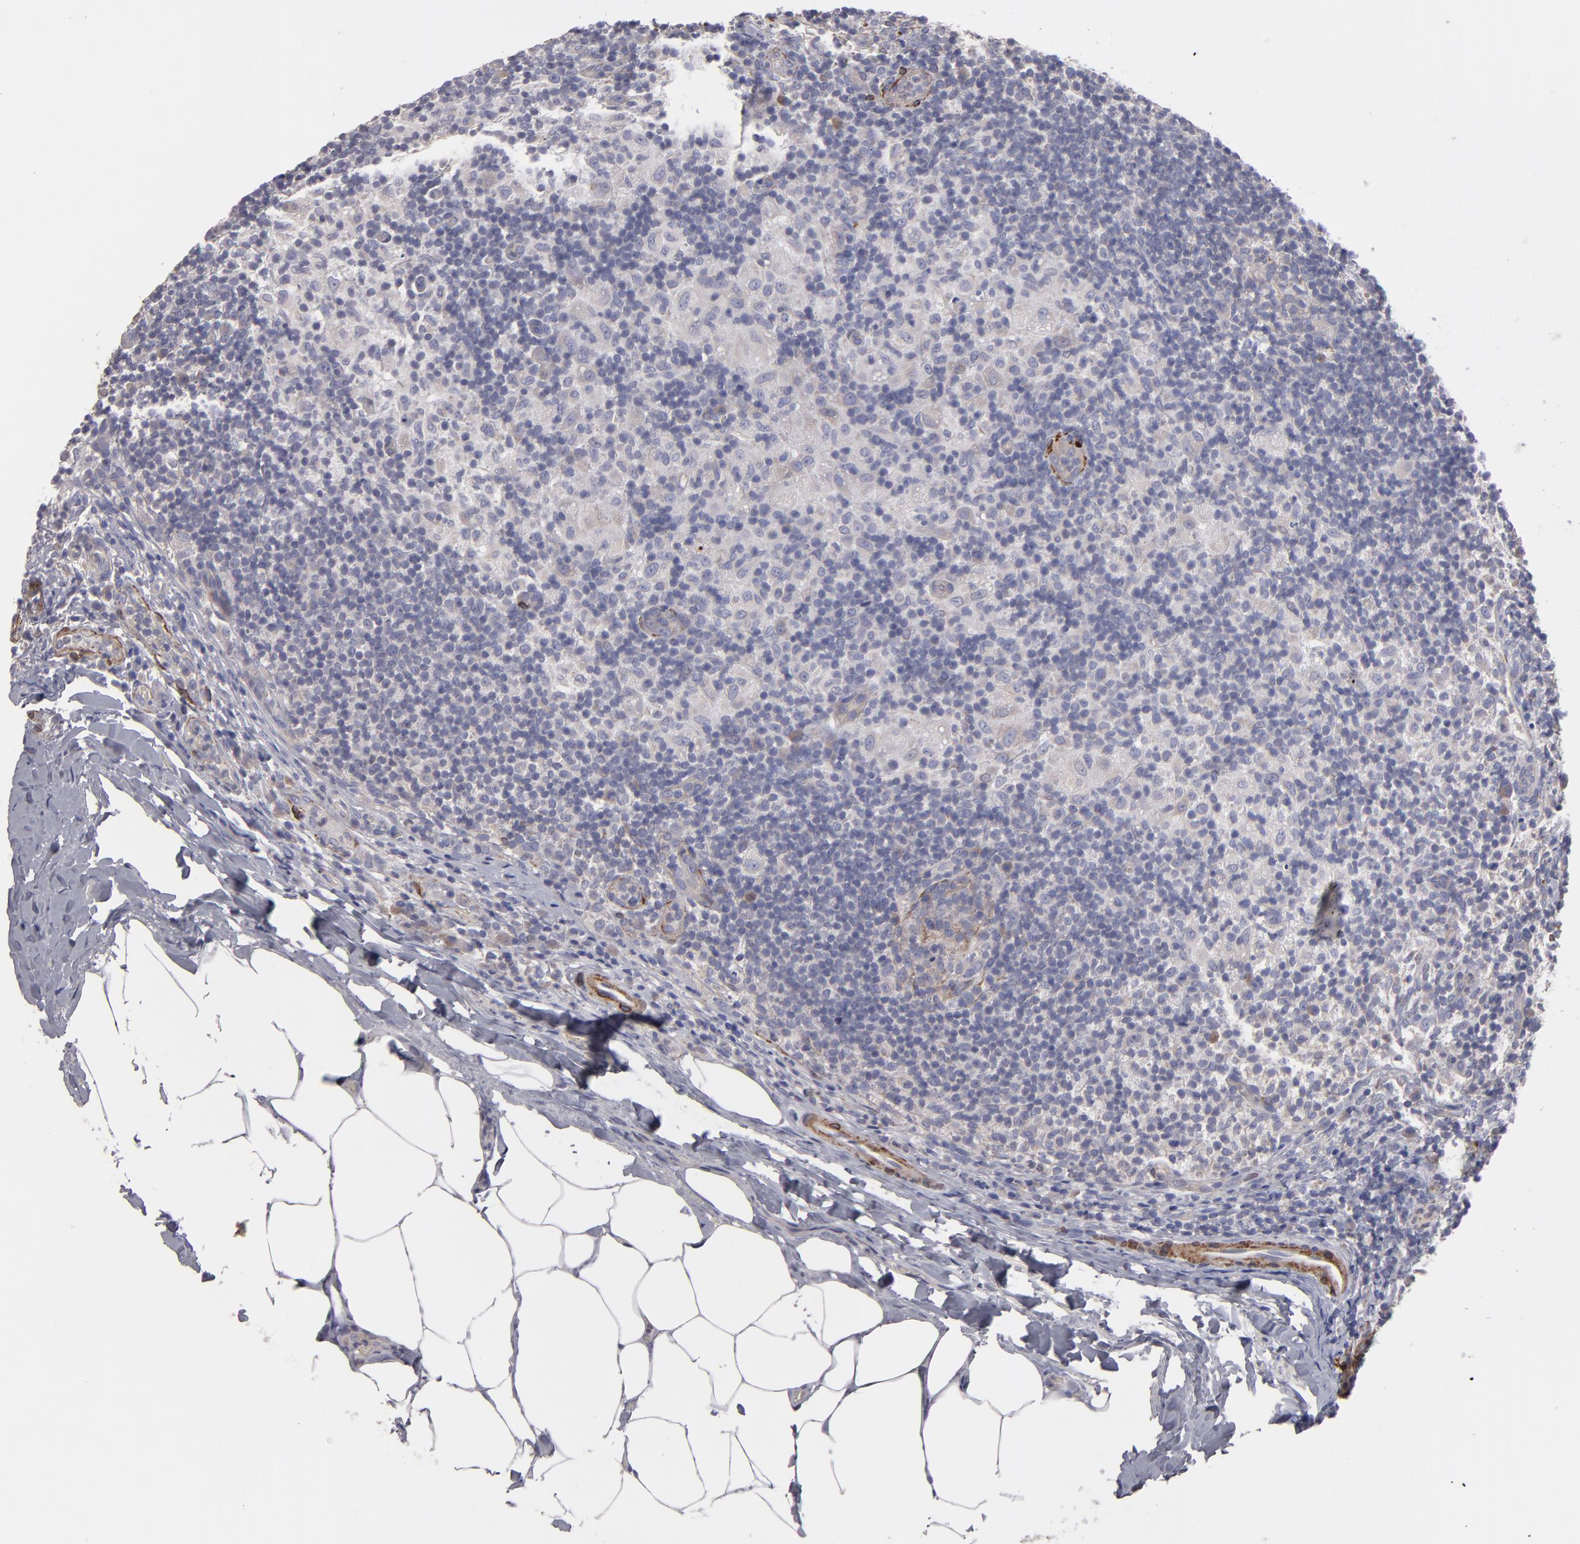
{"staining": {"intensity": "weak", "quantity": "25%-75%", "location": "cytoplasmic/membranous"}, "tissue": "lymph node", "cell_type": "Germinal center cells", "image_type": "normal", "snomed": [{"axis": "morphology", "description": "Normal tissue, NOS"}, {"axis": "morphology", "description": "Inflammation, NOS"}, {"axis": "topography", "description": "Lymph node"}], "caption": "Immunohistochemical staining of unremarkable lymph node demonstrates 25%-75% levels of weak cytoplasmic/membranous protein positivity in about 25%-75% of germinal center cells. The protein of interest is shown in brown color, while the nuclei are stained blue.", "gene": "SLMAP", "patient": {"sex": "male", "age": 46}}